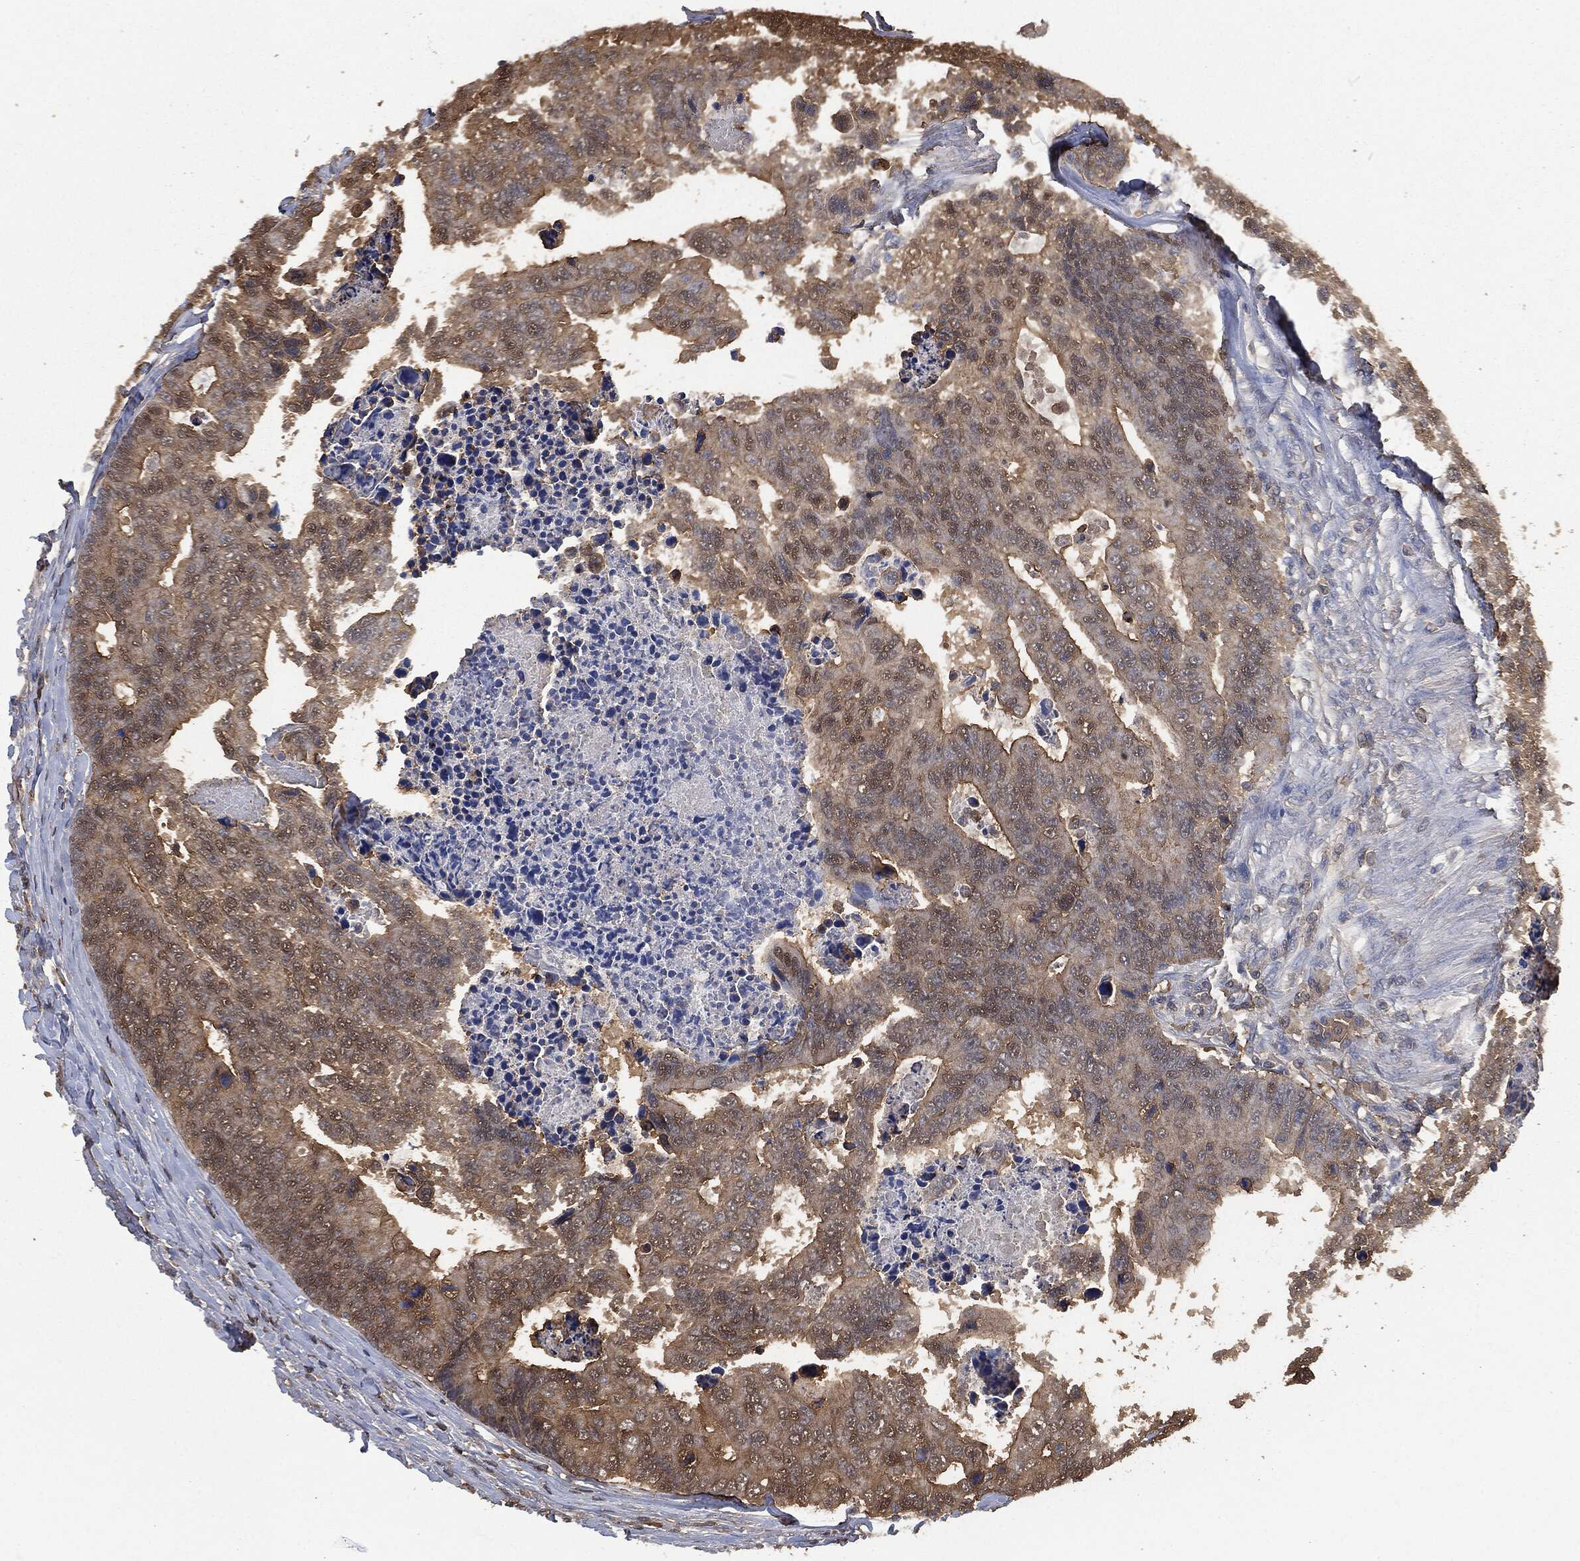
{"staining": {"intensity": "weak", "quantity": "25%-75%", "location": "cytoplasmic/membranous"}, "tissue": "colorectal cancer", "cell_type": "Tumor cells", "image_type": "cancer", "snomed": [{"axis": "morphology", "description": "Adenocarcinoma, NOS"}, {"axis": "topography", "description": "Colon"}], "caption": "Human adenocarcinoma (colorectal) stained with a protein marker exhibits weak staining in tumor cells.", "gene": "PRDX4", "patient": {"sex": "female", "age": 72}}